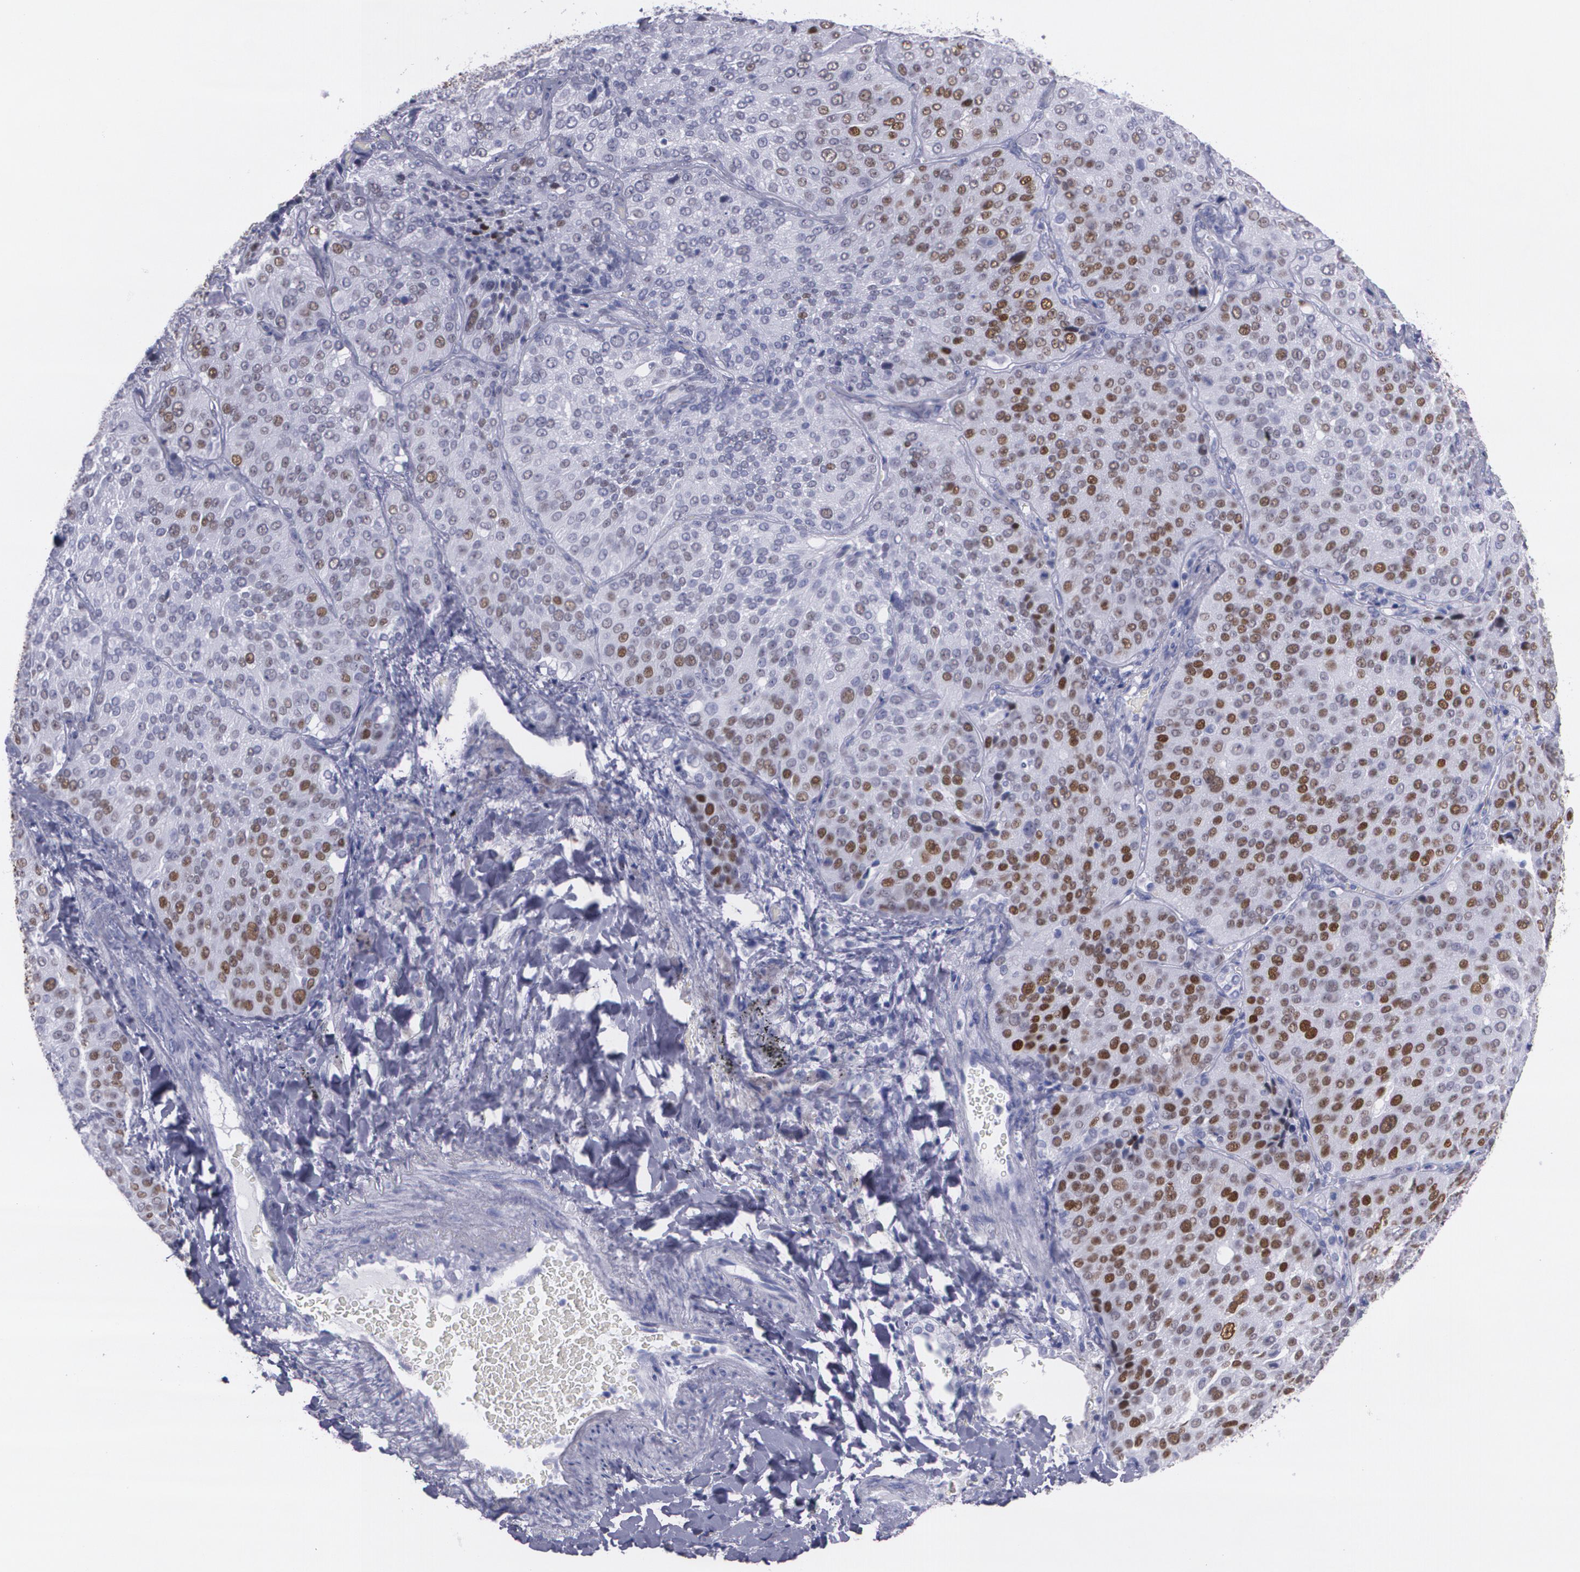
{"staining": {"intensity": "moderate", "quantity": "25%-75%", "location": "nuclear"}, "tissue": "lung cancer", "cell_type": "Tumor cells", "image_type": "cancer", "snomed": [{"axis": "morphology", "description": "Squamous cell carcinoma, NOS"}, {"axis": "topography", "description": "Lung"}], "caption": "Human lung cancer (squamous cell carcinoma) stained with a brown dye reveals moderate nuclear positive staining in approximately 25%-75% of tumor cells.", "gene": "TP53", "patient": {"sex": "male", "age": 54}}